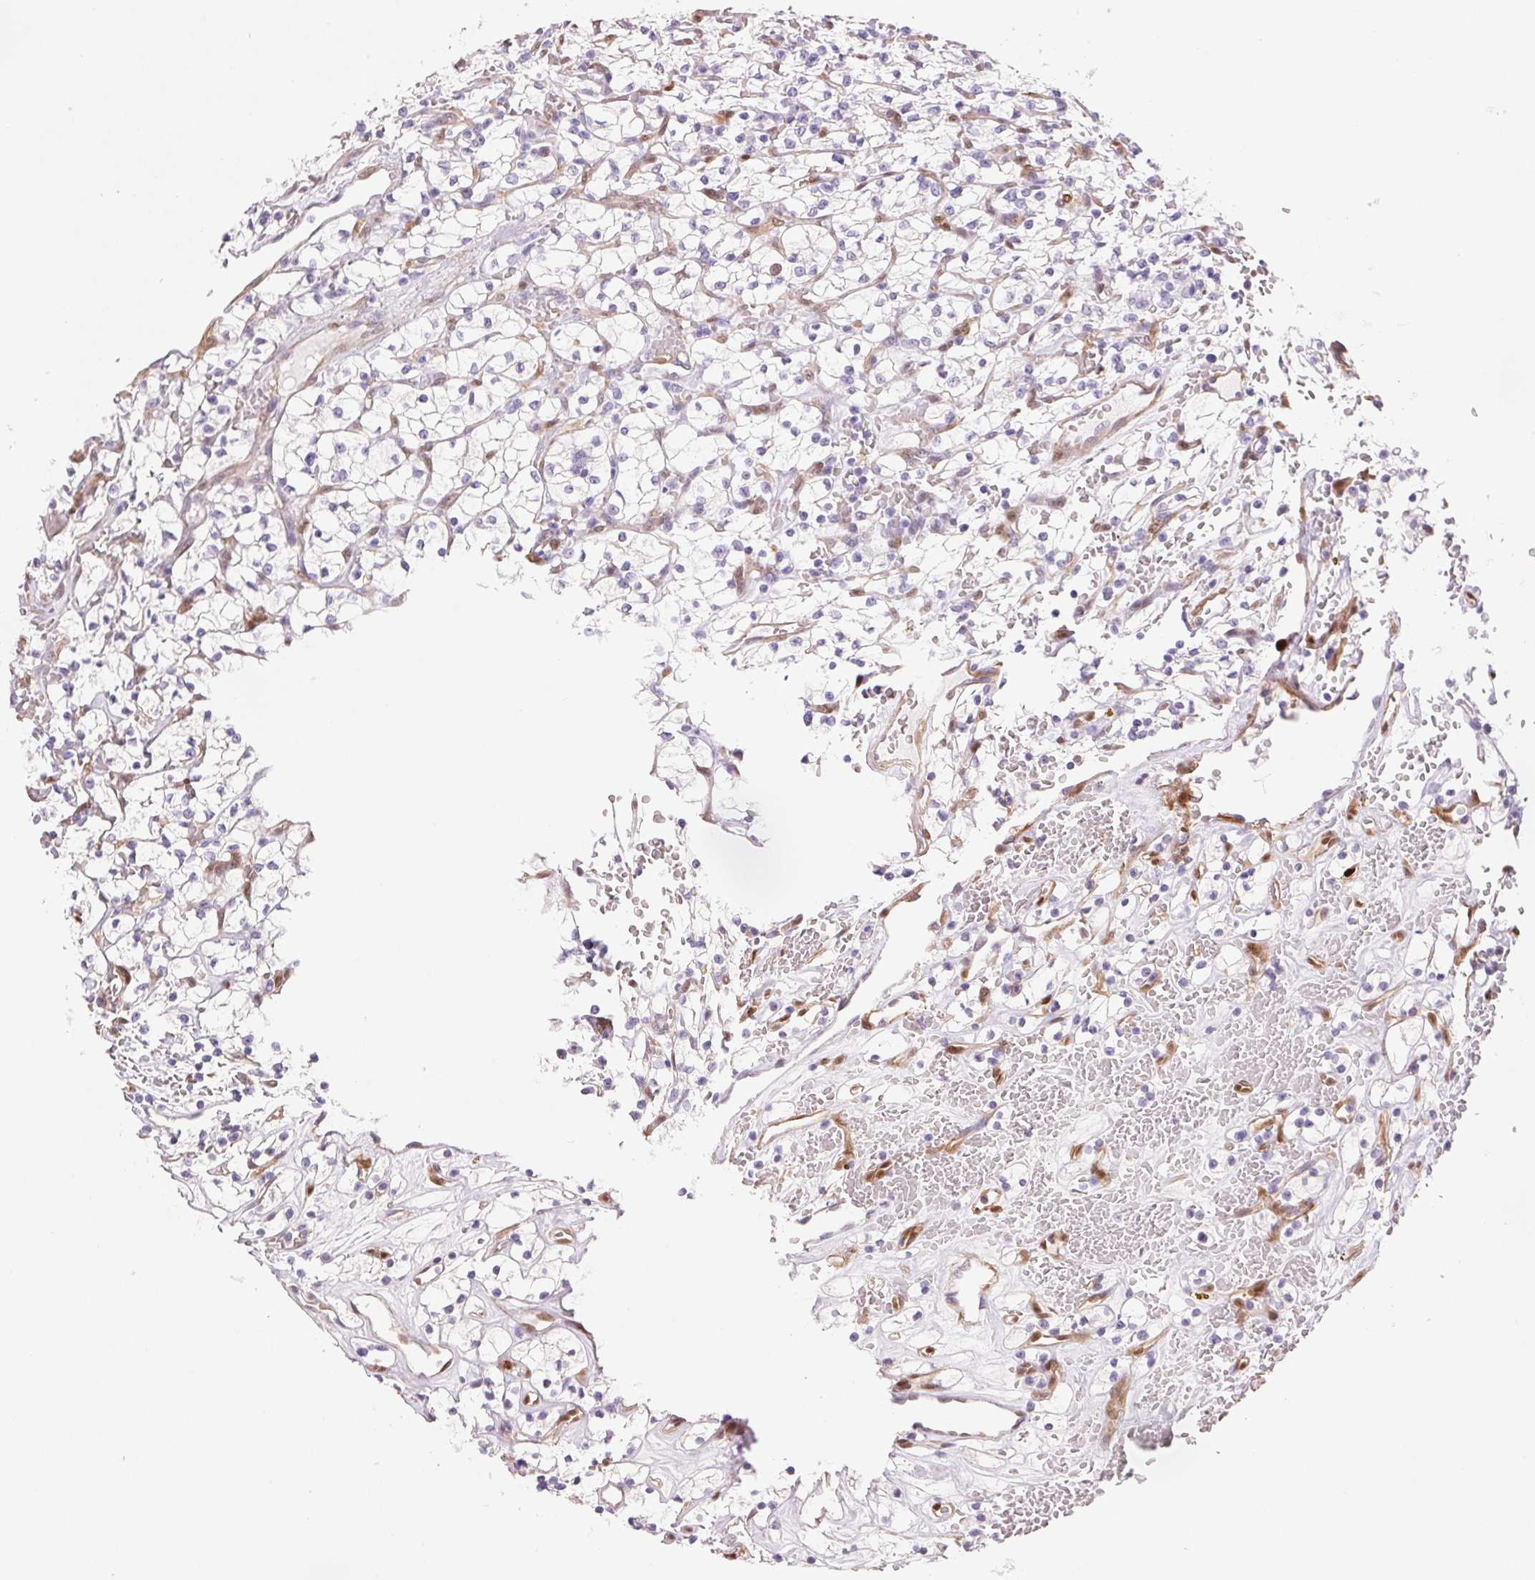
{"staining": {"intensity": "negative", "quantity": "none", "location": "none"}, "tissue": "renal cancer", "cell_type": "Tumor cells", "image_type": "cancer", "snomed": [{"axis": "morphology", "description": "Adenocarcinoma, NOS"}, {"axis": "topography", "description": "Kidney"}], "caption": "Renal cancer was stained to show a protein in brown. There is no significant expression in tumor cells.", "gene": "SMTN", "patient": {"sex": "female", "age": 64}}